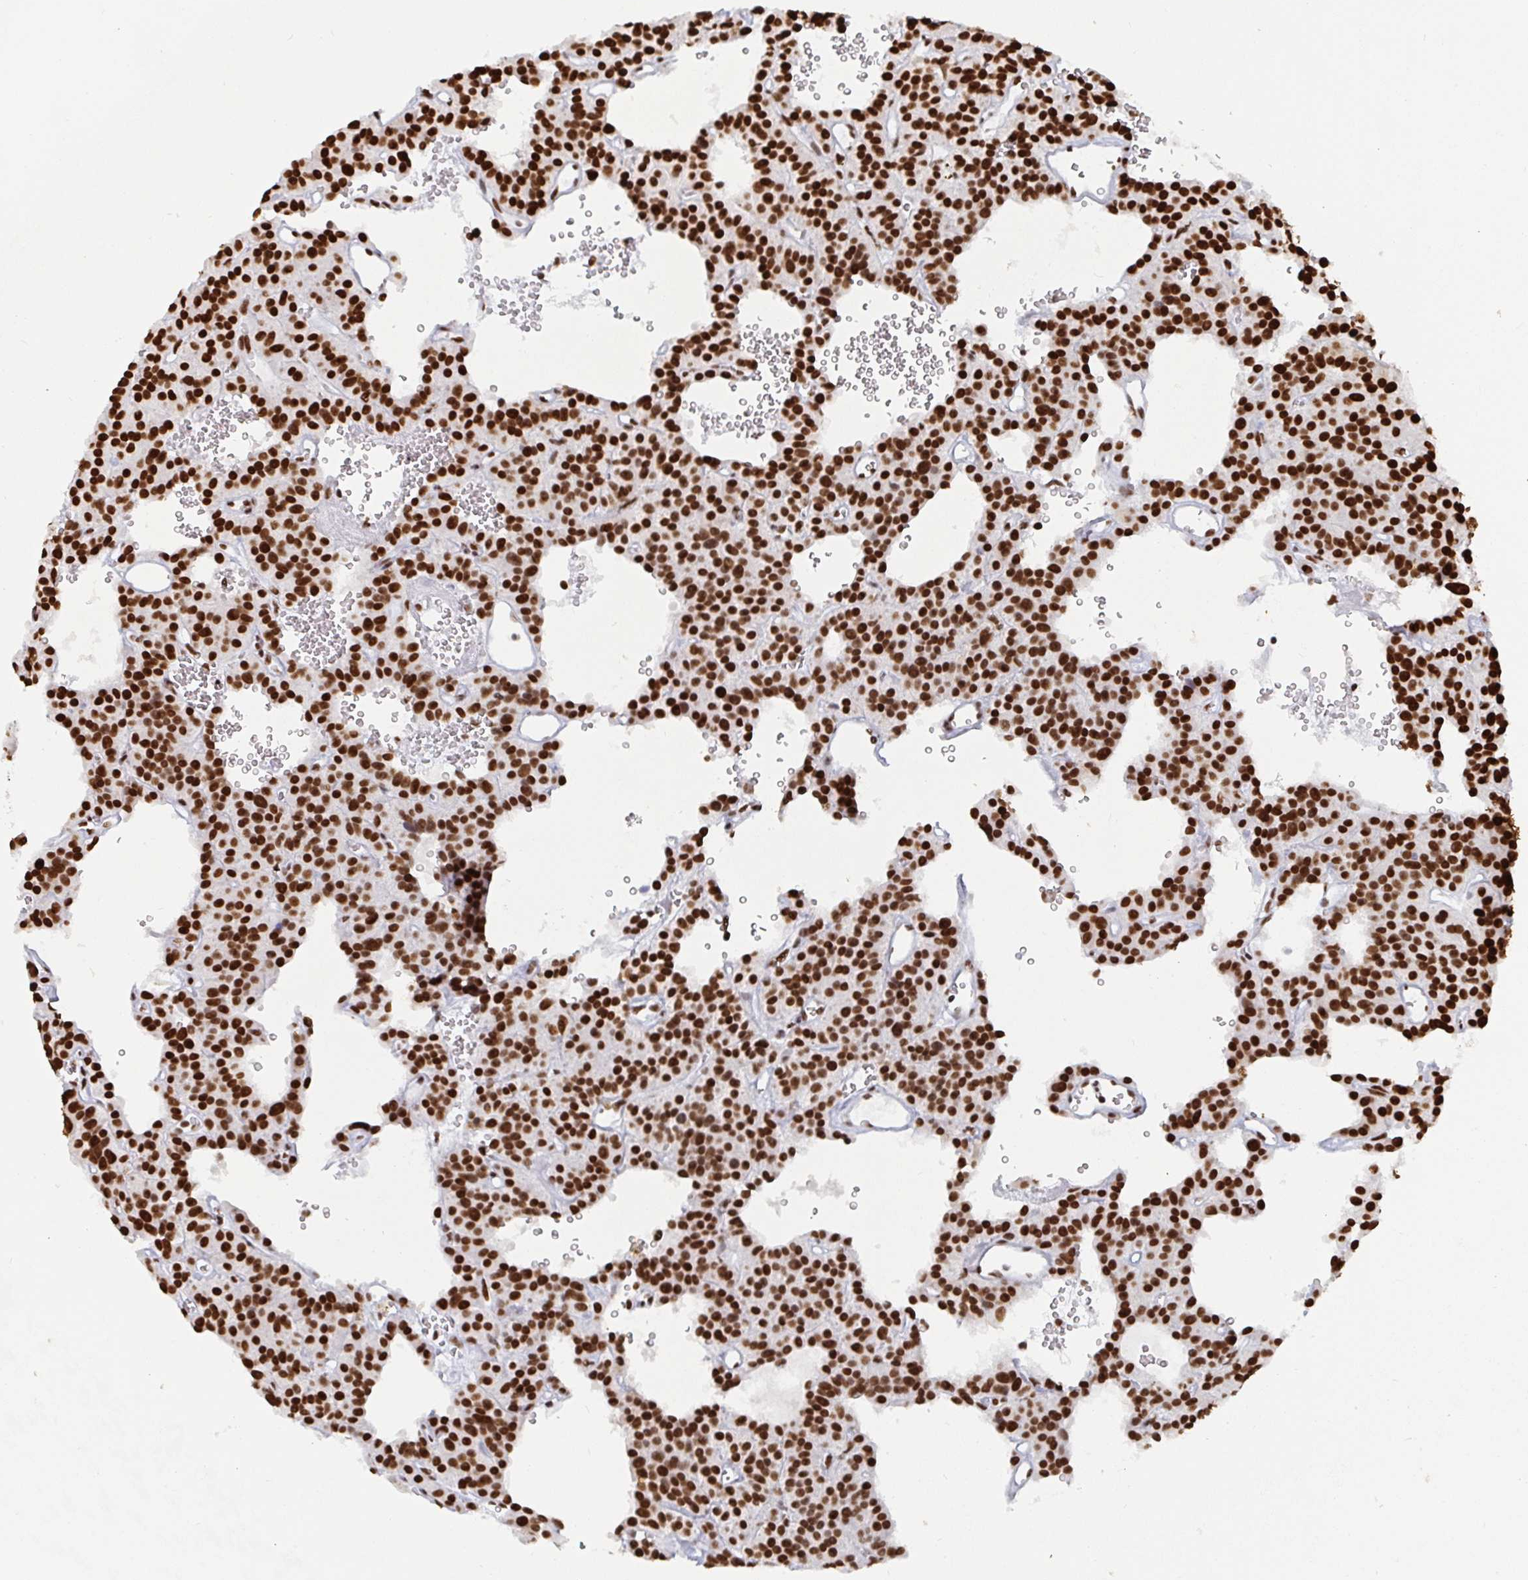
{"staining": {"intensity": "strong", "quantity": ">75%", "location": "nuclear"}, "tissue": "carcinoid", "cell_type": "Tumor cells", "image_type": "cancer", "snomed": [{"axis": "morphology", "description": "Carcinoid, malignant, NOS"}, {"axis": "topography", "description": "Lung"}], "caption": "Protein expression analysis of human malignant carcinoid reveals strong nuclear positivity in approximately >75% of tumor cells.", "gene": "EWSR1", "patient": {"sex": "female", "age": 71}}